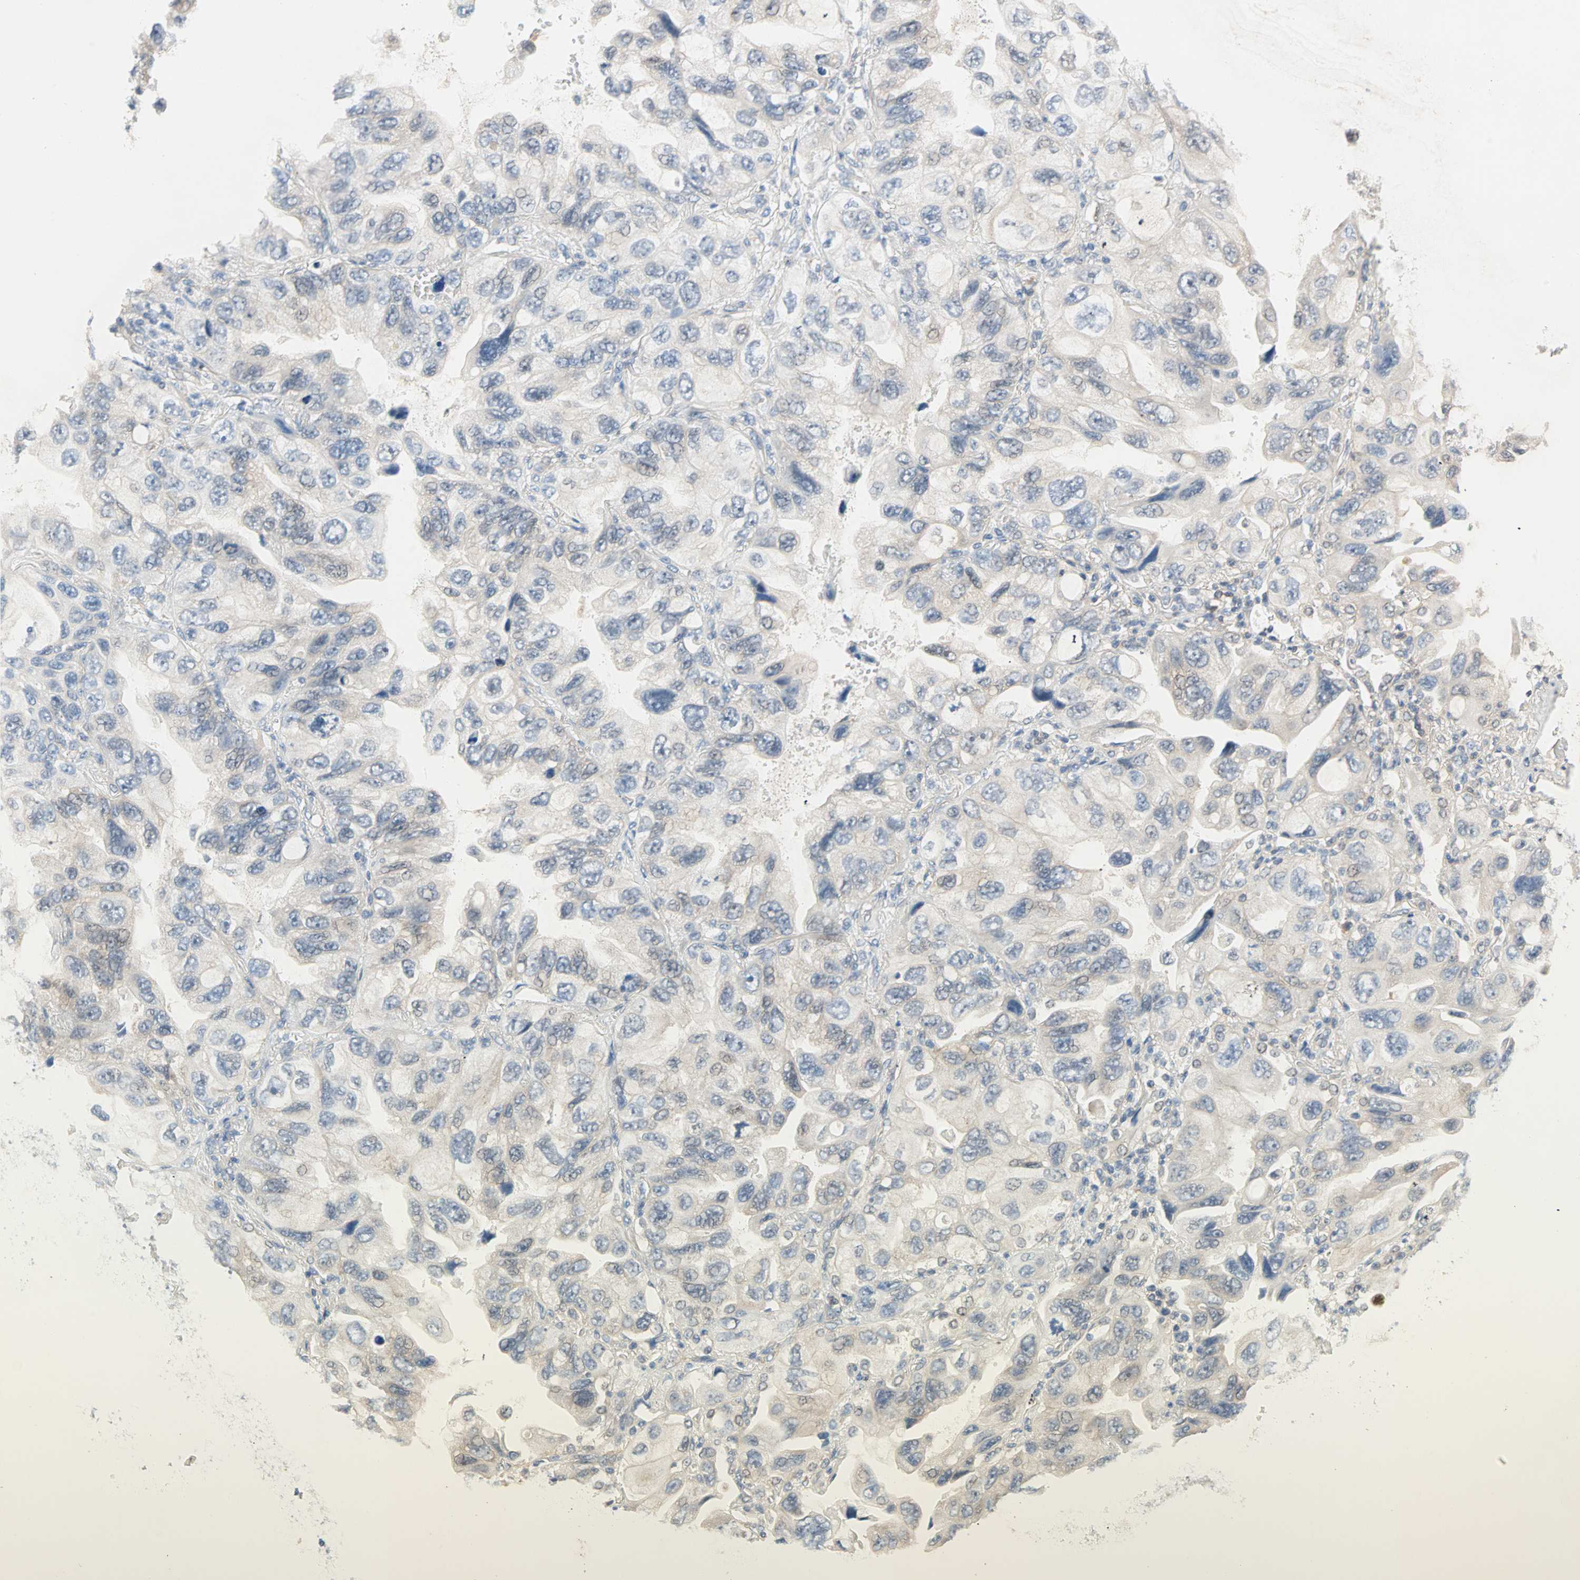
{"staining": {"intensity": "weak", "quantity": "<25%", "location": "cytoplasmic/membranous"}, "tissue": "lung cancer", "cell_type": "Tumor cells", "image_type": "cancer", "snomed": [{"axis": "morphology", "description": "Squamous cell carcinoma, NOS"}, {"axis": "topography", "description": "Lung"}], "caption": "There is no significant staining in tumor cells of lung squamous cell carcinoma.", "gene": "MPI", "patient": {"sex": "female", "age": 73}}